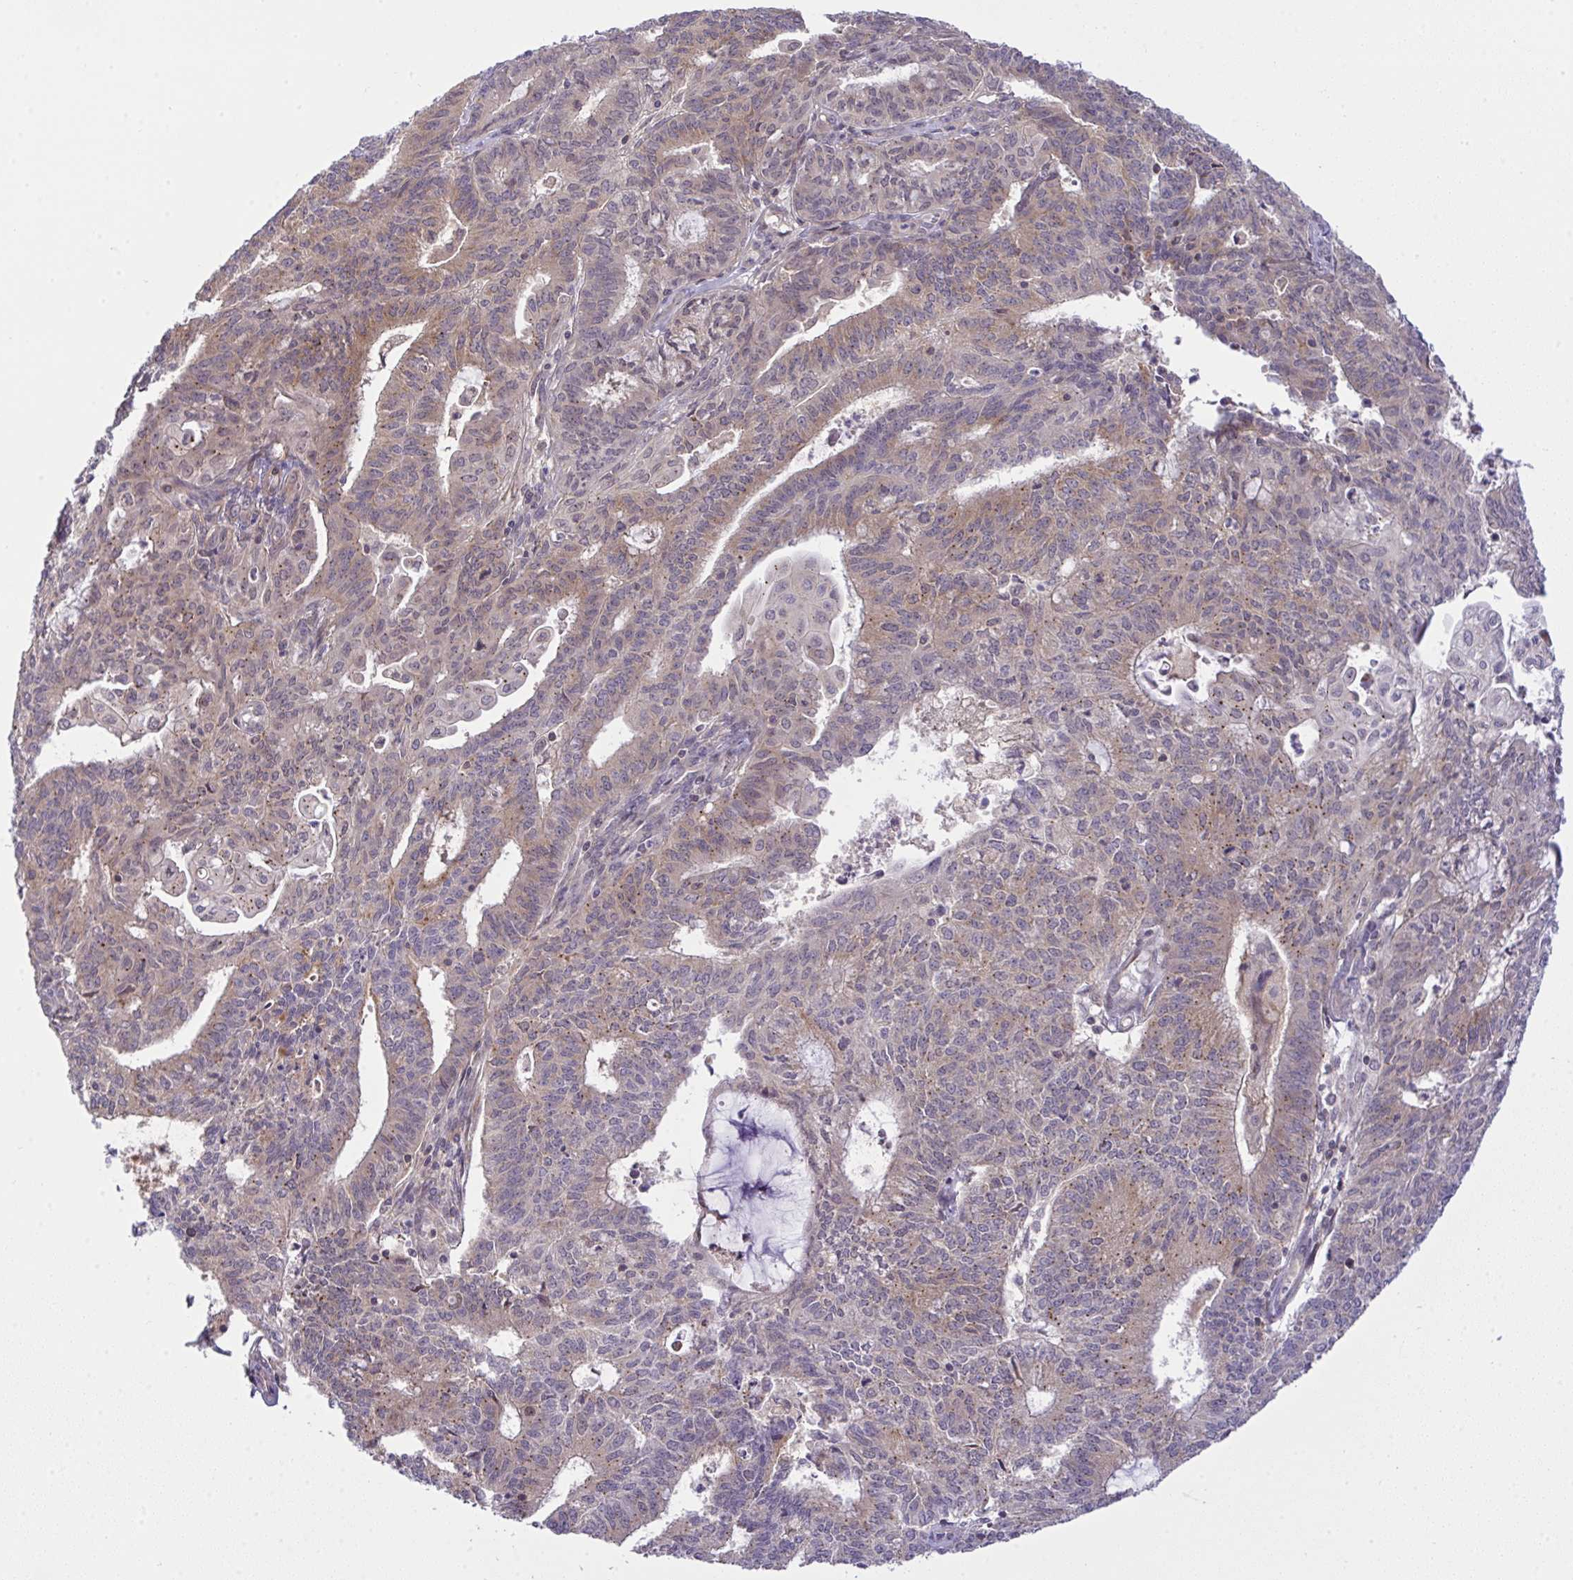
{"staining": {"intensity": "weak", "quantity": "25%-75%", "location": "cytoplasmic/membranous"}, "tissue": "endometrial cancer", "cell_type": "Tumor cells", "image_type": "cancer", "snomed": [{"axis": "morphology", "description": "Adenocarcinoma, NOS"}, {"axis": "topography", "description": "Endometrium"}], "caption": "Immunohistochemical staining of endometrial cancer exhibits low levels of weak cytoplasmic/membranous positivity in approximately 25%-75% of tumor cells. The staining was performed using DAB (3,3'-diaminobenzidine) to visualize the protein expression in brown, while the nuclei were stained in blue with hematoxylin (Magnification: 20x).", "gene": "SLC9A6", "patient": {"sex": "female", "age": 61}}